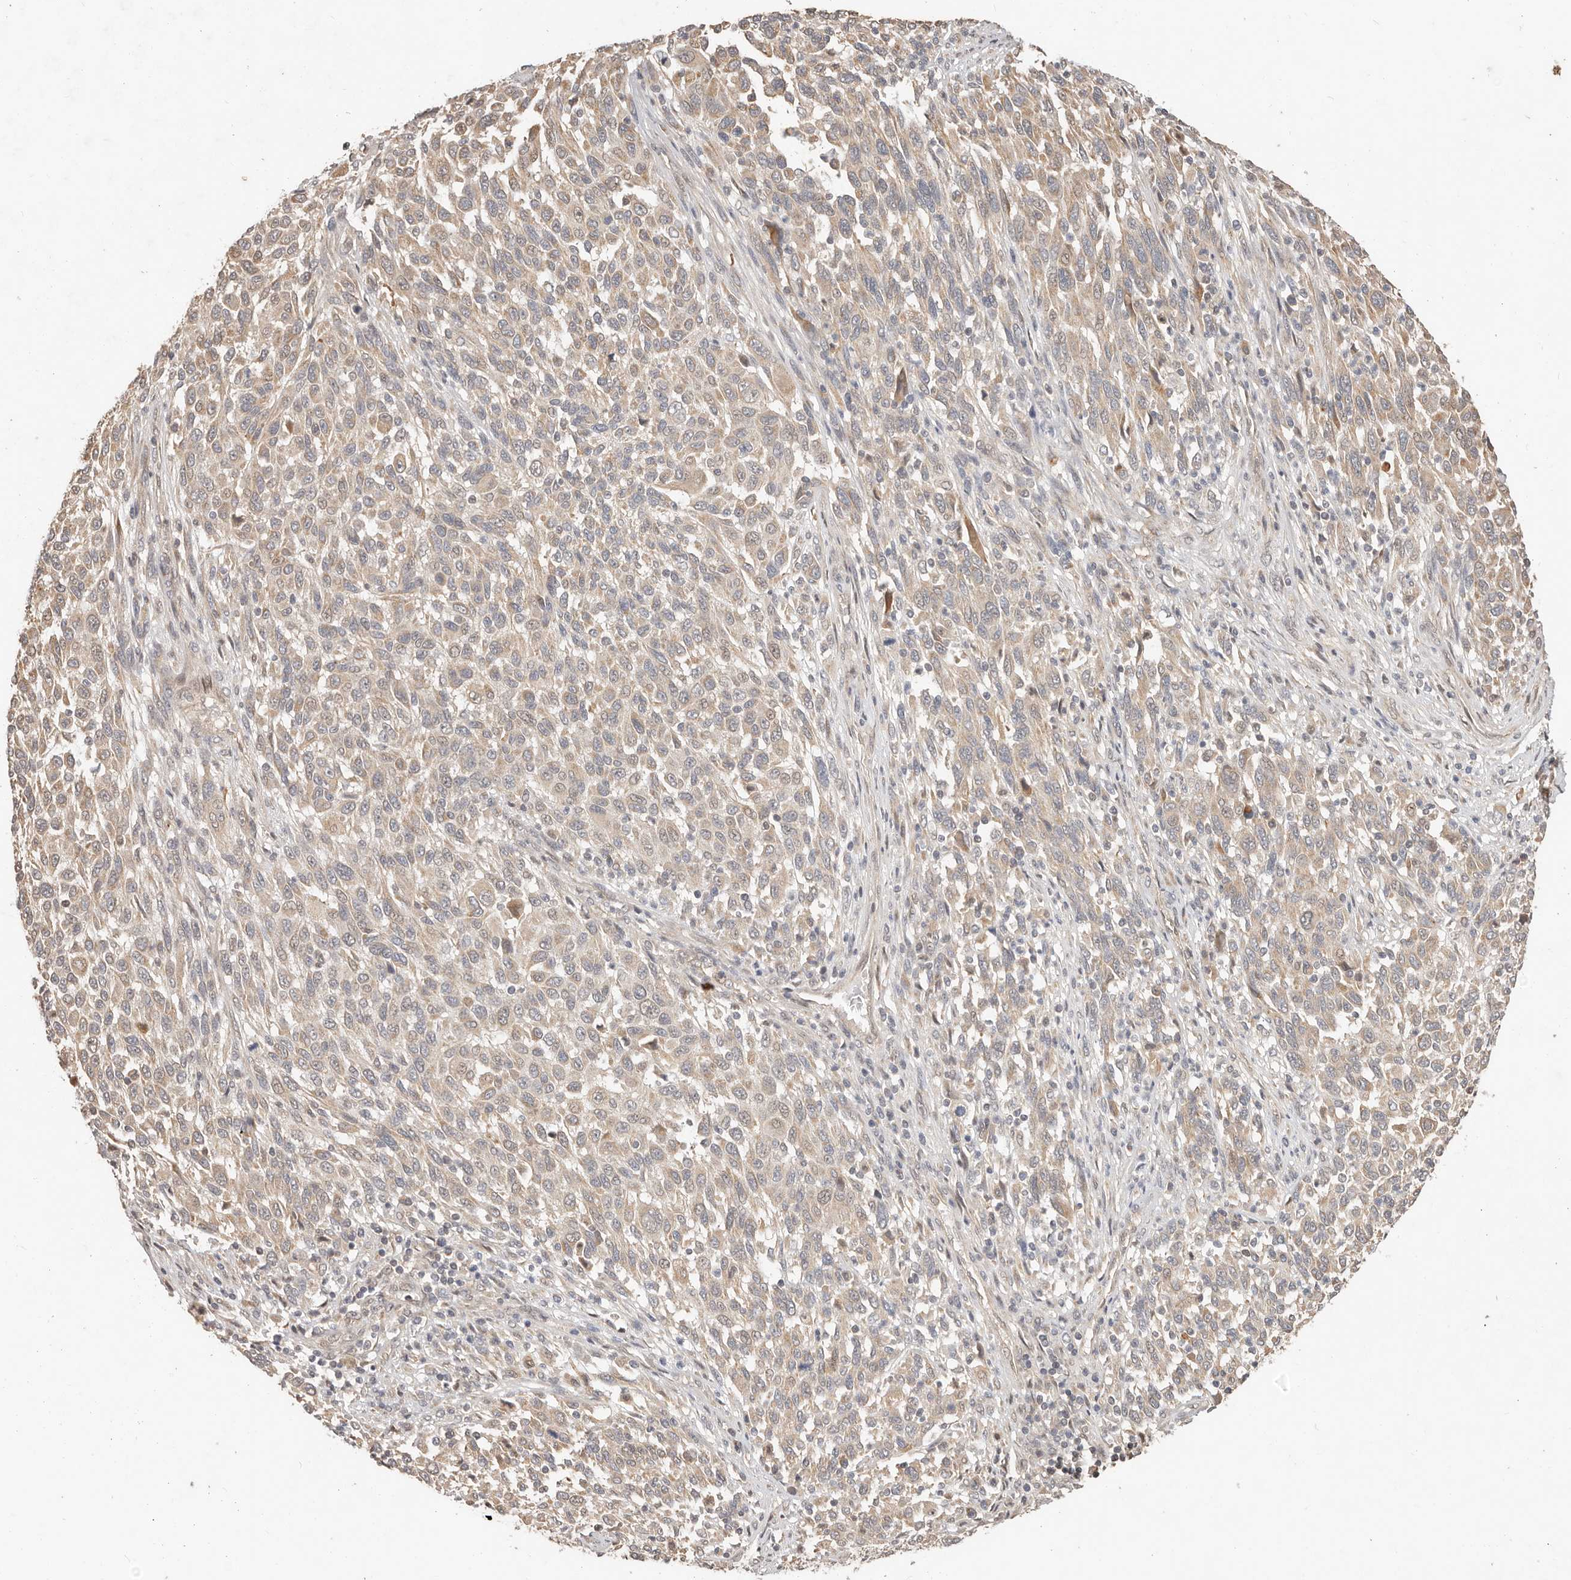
{"staining": {"intensity": "weak", "quantity": ">75%", "location": "cytoplasmic/membranous"}, "tissue": "melanoma", "cell_type": "Tumor cells", "image_type": "cancer", "snomed": [{"axis": "morphology", "description": "Malignant melanoma, Metastatic site"}, {"axis": "topography", "description": "Lymph node"}], "caption": "Immunohistochemical staining of malignant melanoma (metastatic site) demonstrates low levels of weak cytoplasmic/membranous protein staining in about >75% of tumor cells.", "gene": "MTFR2", "patient": {"sex": "male", "age": 61}}